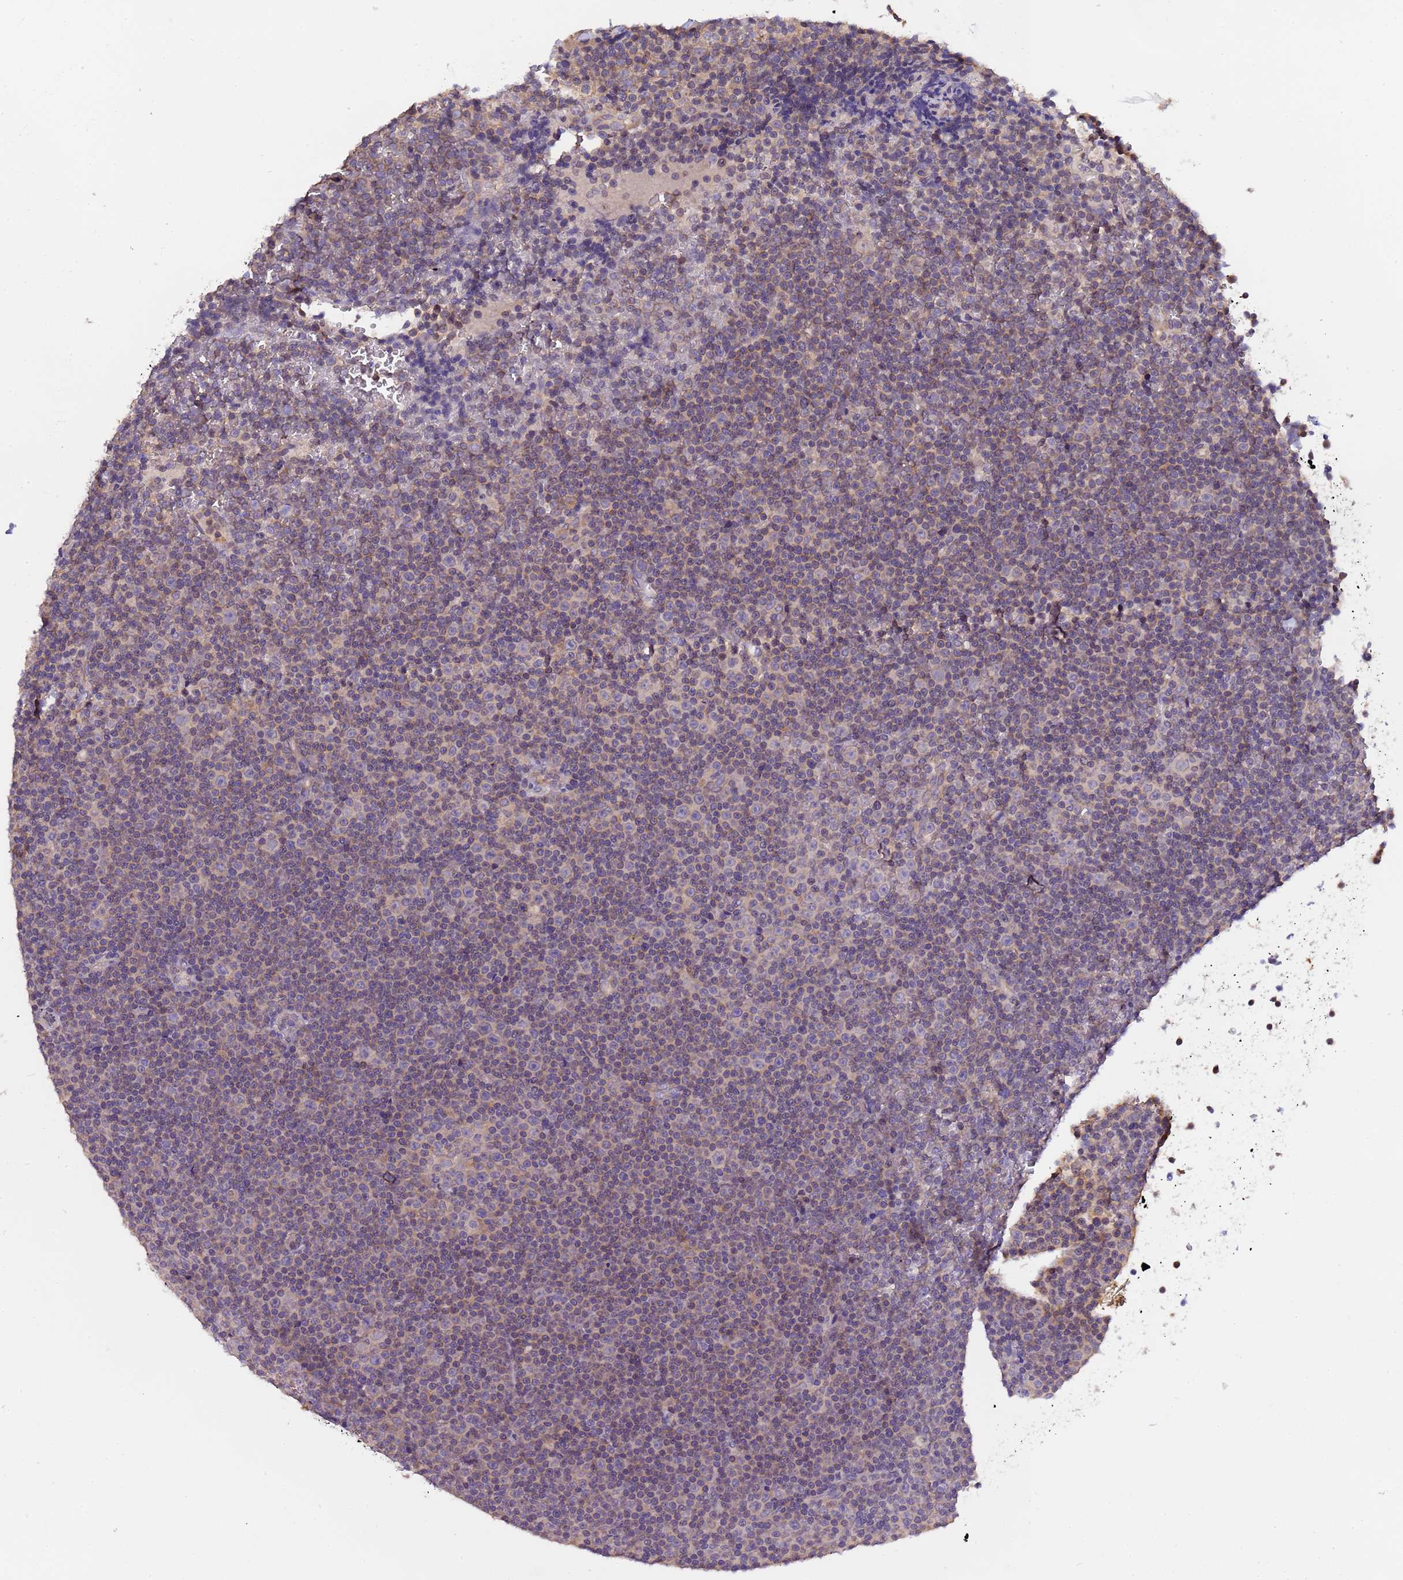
{"staining": {"intensity": "weak", "quantity": "25%-75%", "location": "cytoplasmic/membranous"}, "tissue": "lymphoma", "cell_type": "Tumor cells", "image_type": "cancer", "snomed": [{"axis": "morphology", "description": "Malignant lymphoma, non-Hodgkin's type, Low grade"}, {"axis": "topography", "description": "Lymph node"}], "caption": "The histopathology image demonstrates staining of lymphoma, revealing weak cytoplasmic/membranous protein expression (brown color) within tumor cells. (DAB IHC, brown staining for protein, blue staining for nuclei).", "gene": "ELMOD2", "patient": {"sex": "female", "age": 67}}